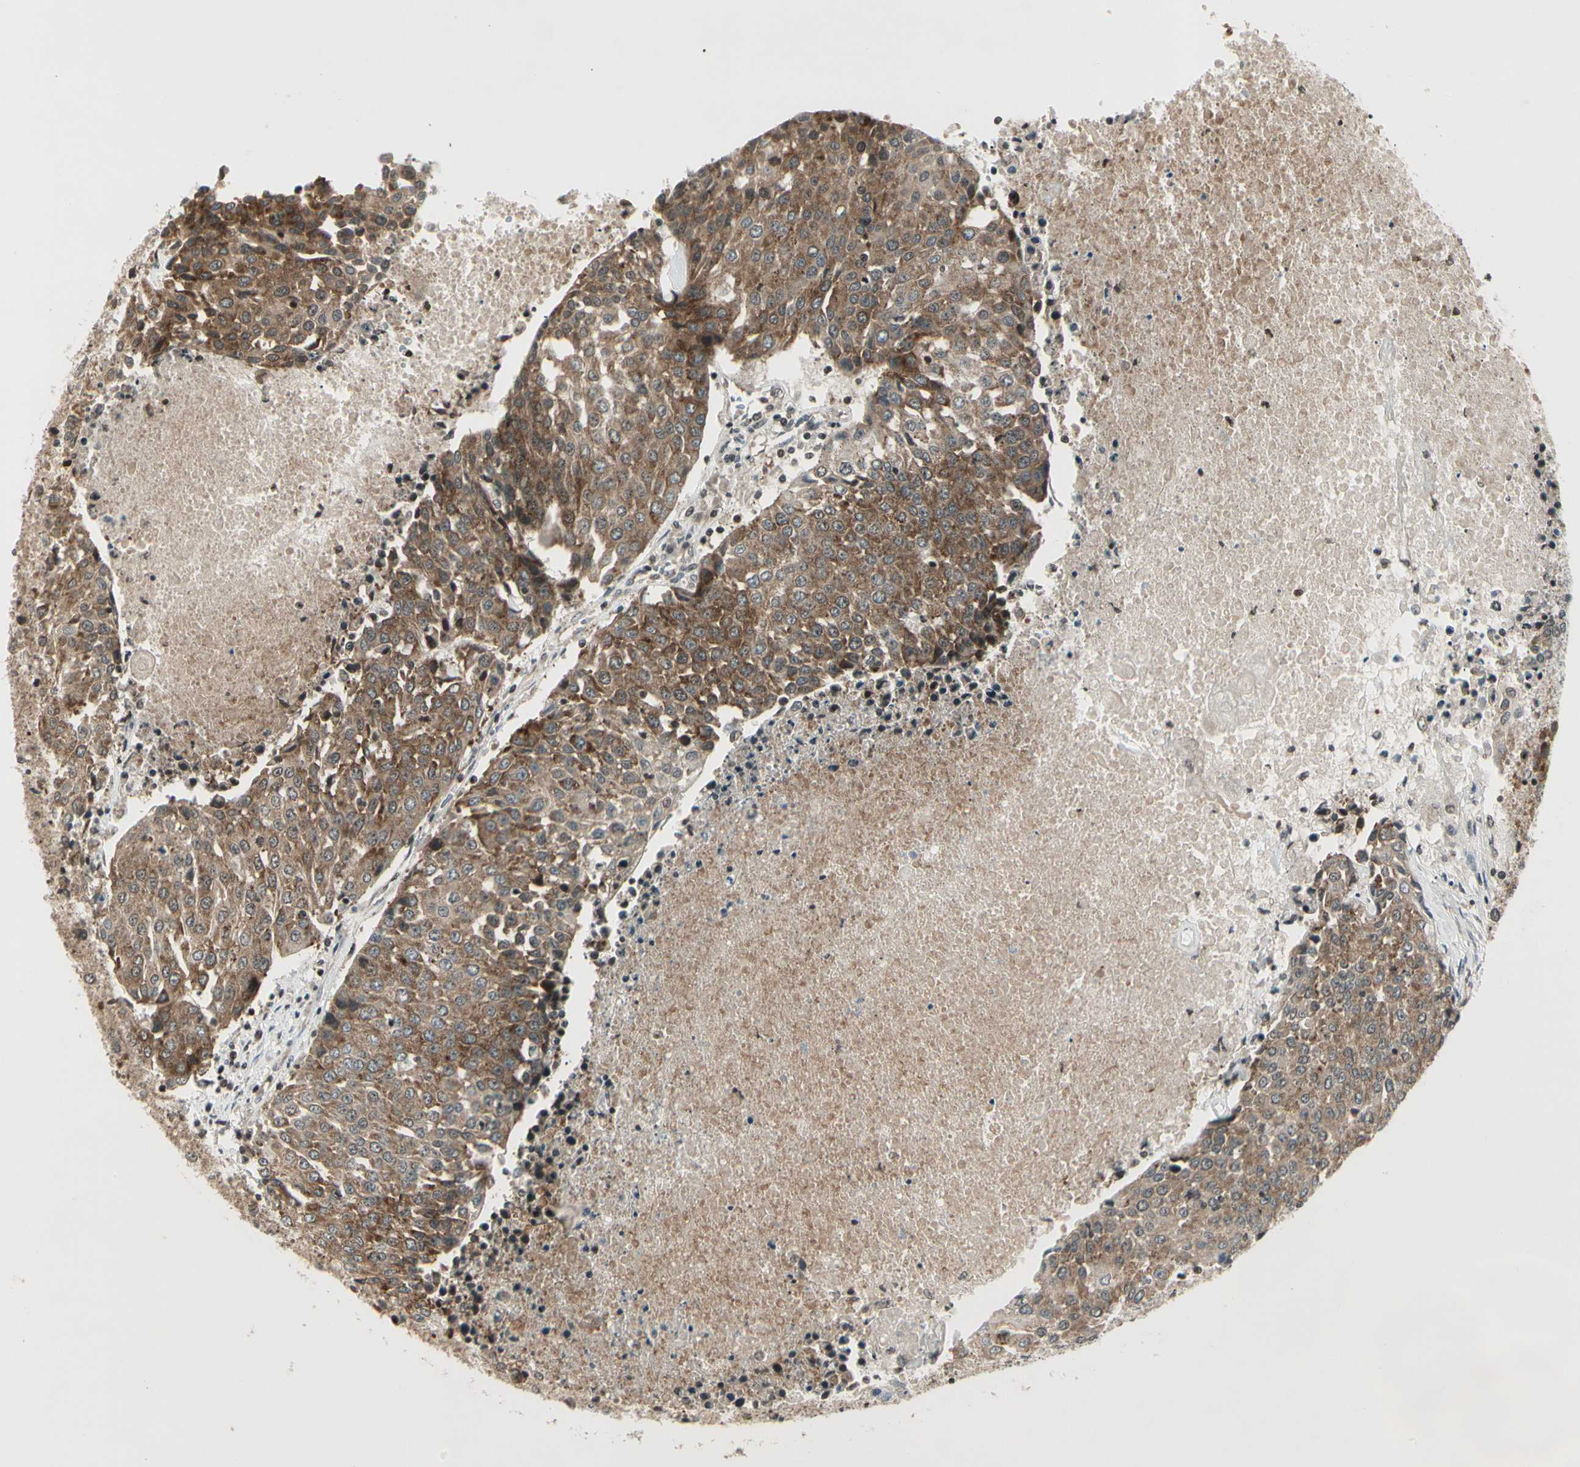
{"staining": {"intensity": "moderate", "quantity": "25%-75%", "location": "cytoplasmic/membranous"}, "tissue": "urothelial cancer", "cell_type": "Tumor cells", "image_type": "cancer", "snomed": [{"axis": "morphology", "description": "Urothelial carcinoma, High grade"}, {"axis": "topography", "description": "Urinary bladder"}], "caption": "This micrograph reveals immunohistochemistry (IHC) staining of human high-grade urothelial carcinoma, with medium moderate cytoplasmic/membranous positivity in about 25%-75% of tumor cells.", "gene": "SMN2", "patient": {"sex": "female", "age": 85}}